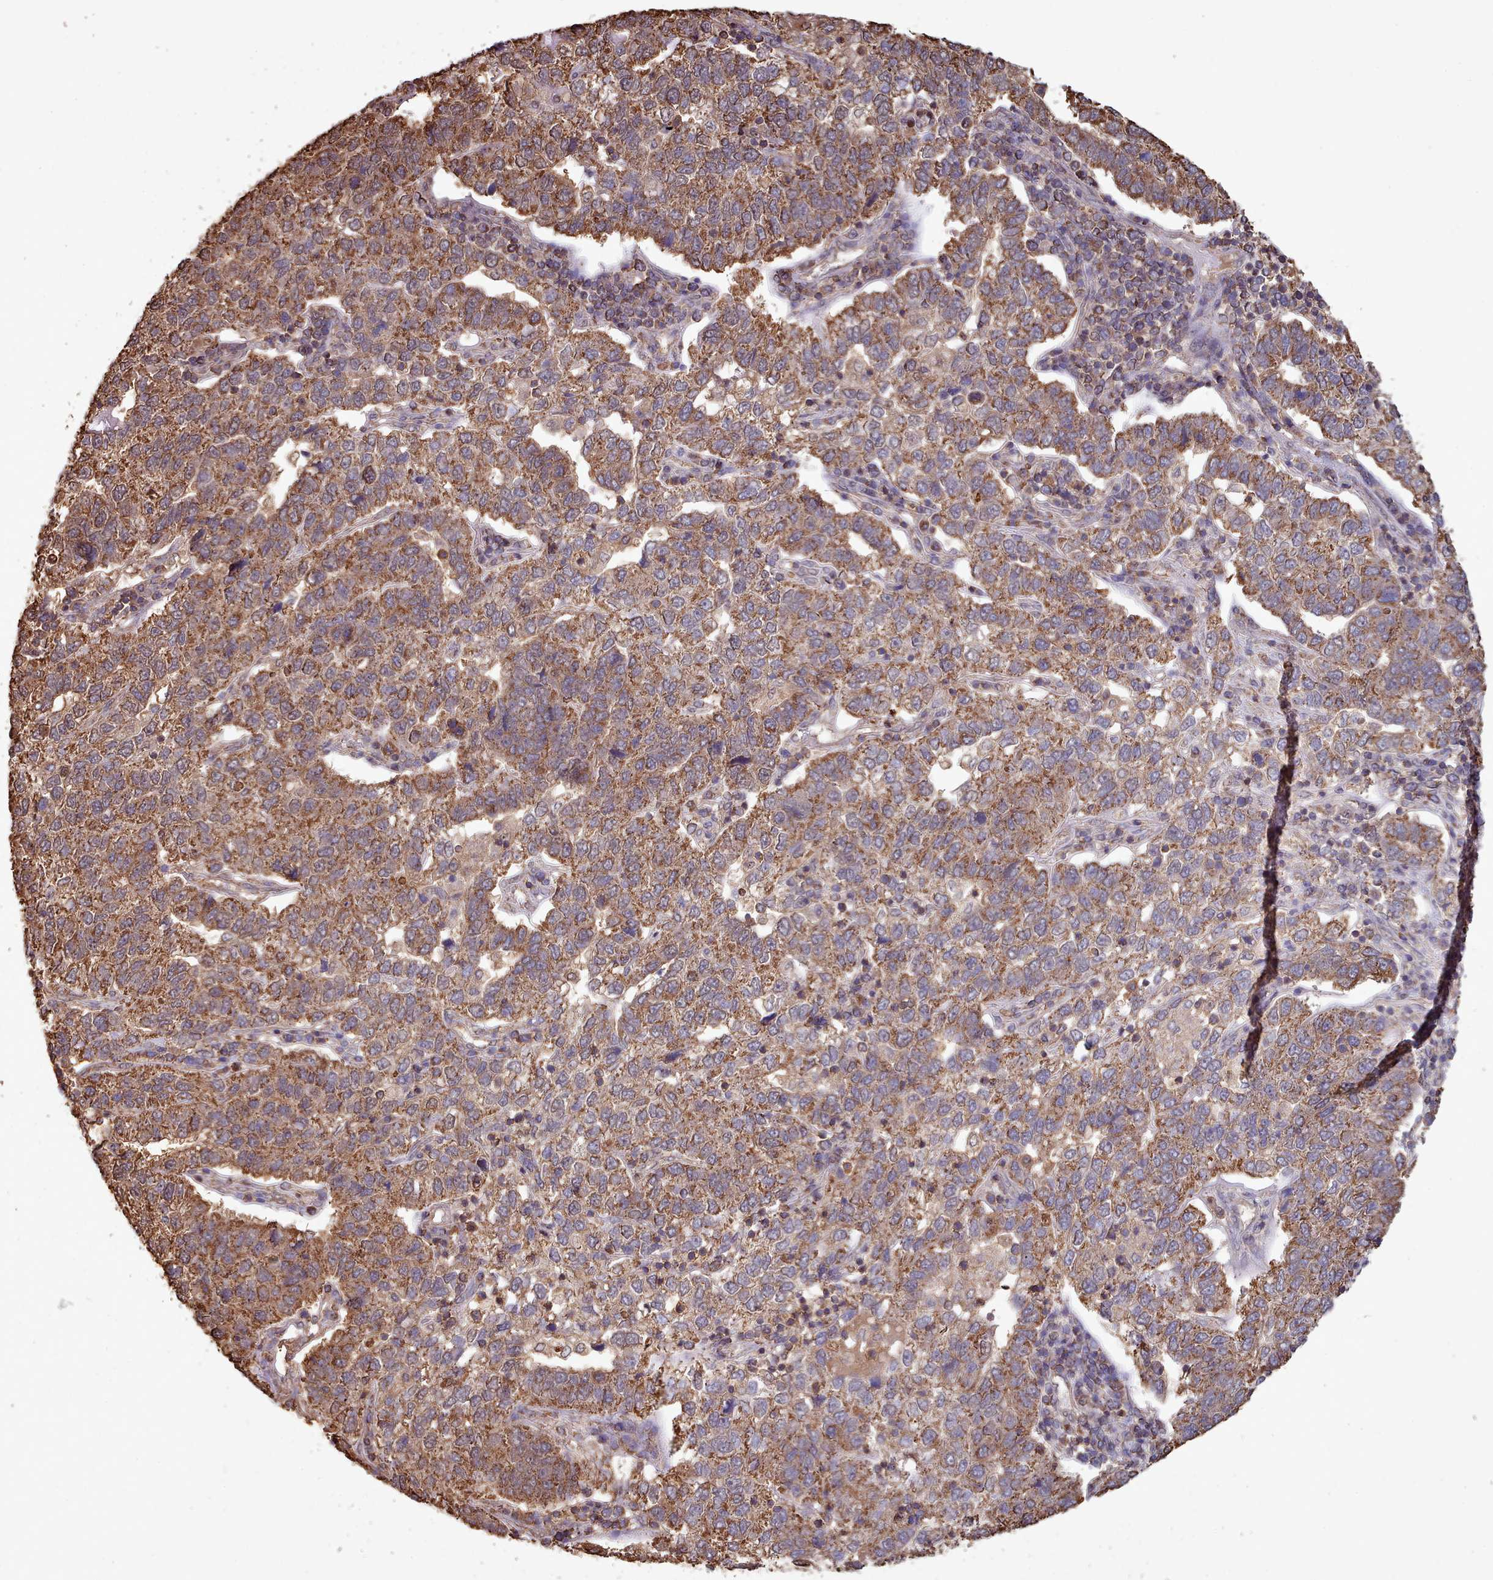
{"staining": {"intensity": "strong", "quantity": ">75%", "location": "cytoplasmic/membranous"}, "tissue": "pancreatic cancer", "cell_type": "Tumor cells", "image_type": "cancer", "snomed": [{"axis": "morphology", "description": "Adenocarcinoma, NOS"}, {"axis": "topography", "description": "Pancreas"}], "caption": "Approximately >75% of tumor cells in adenocarcinoma (pancreatic) display strong cytoplasmic/membranous protein expression as visualized by brown immunohistochemical staining.", "gene": "METRN", "patient": {"sex": "female", "age": 61}}